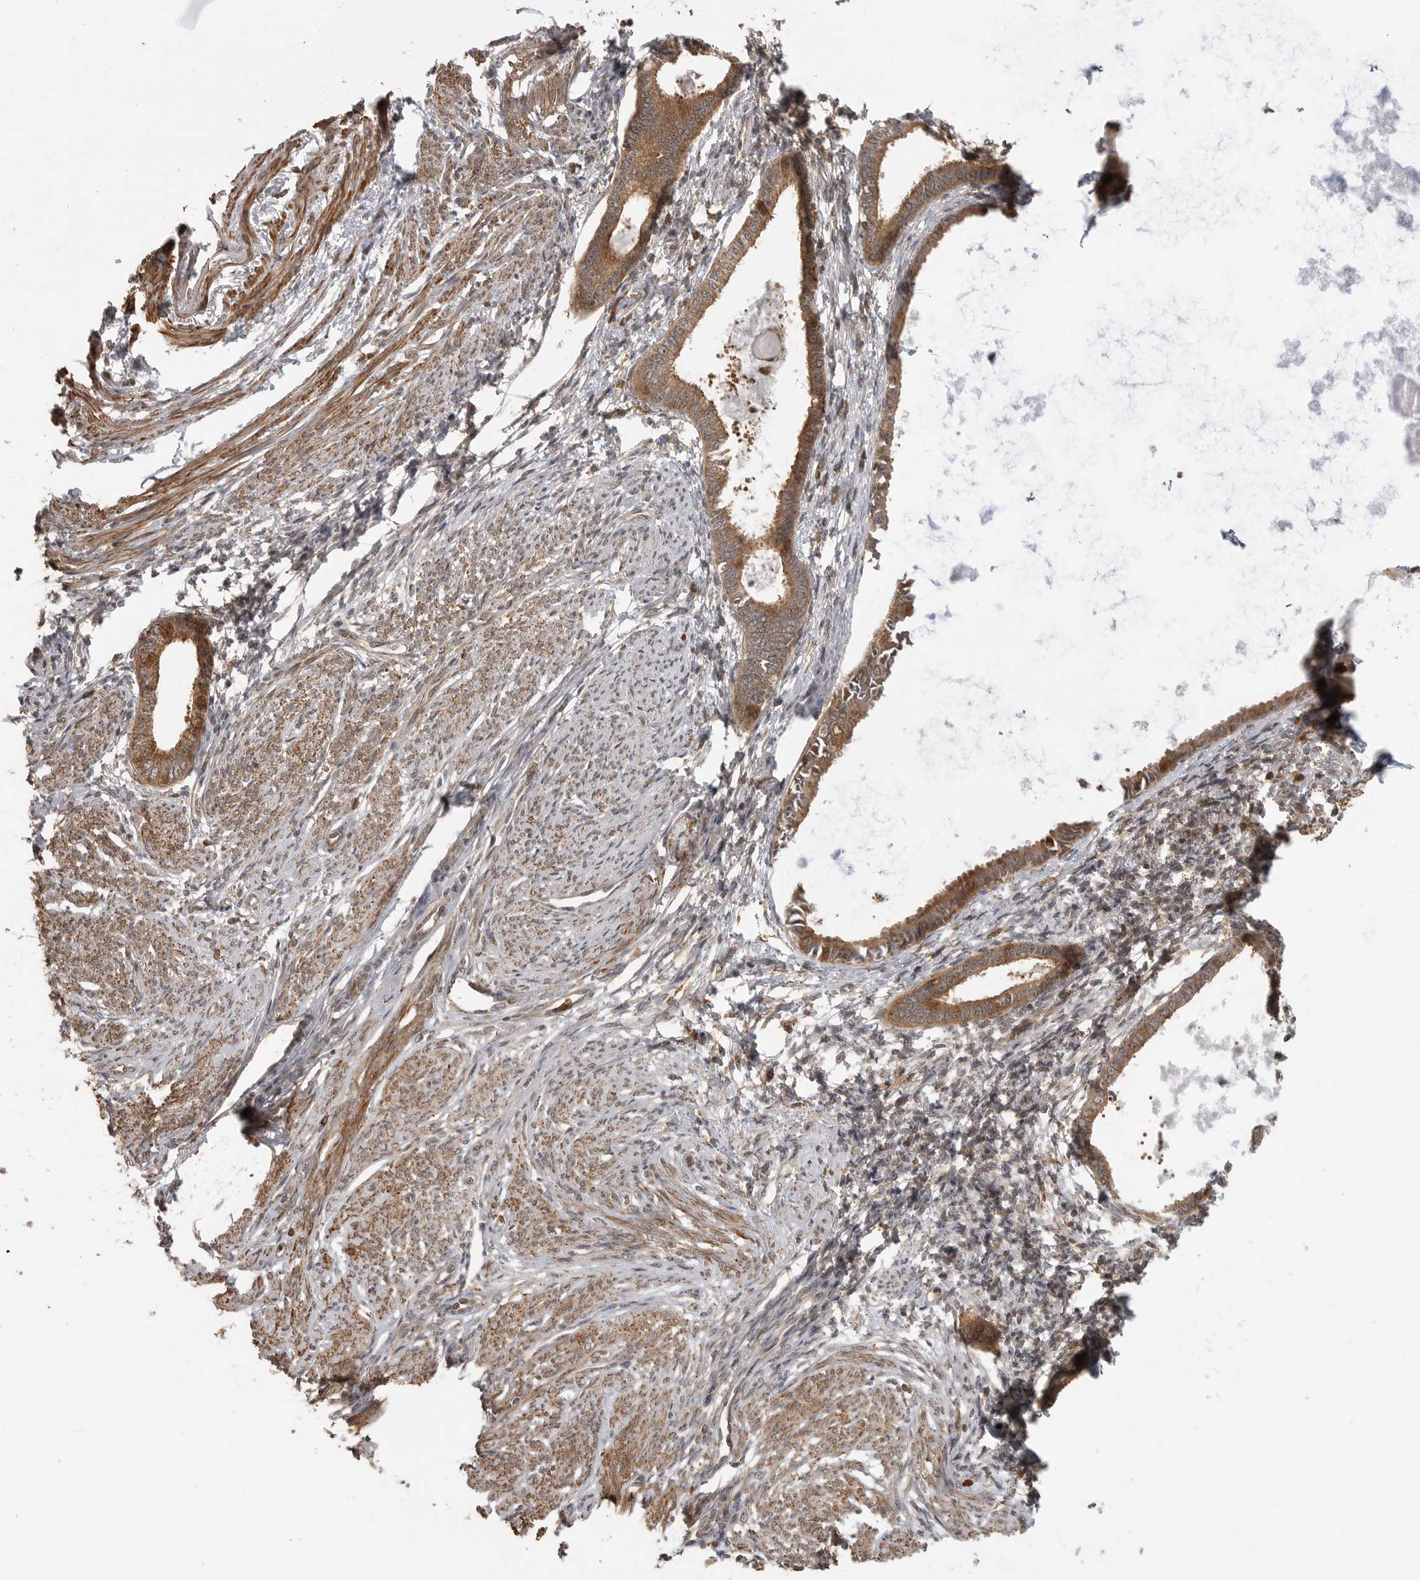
{"staining": {"intensity": "weak", "quantity": "25%-75%", "location": "cytoplasmic/membranous"}, "tissue": "endometrium", "cell_type": "Cells in endometrial stroma", "image_type": "normal", "snomed": [{"axis": "morphology", "description": "Normal tissue, NOS"}, {"axis": "topography", "description": "Endometrium"}], "caption": "IHC micrograph of normal endometrium: human endometrium stained using IHC exhibits low levels of weak protein expression localized specifically in the cytoplasmic/membranous of cells in endometrial stroma, appearing as a cytoplasmic/membranous brown color.", "gene": "ERN1", "patient": {"sex": "female", "age": 56}}